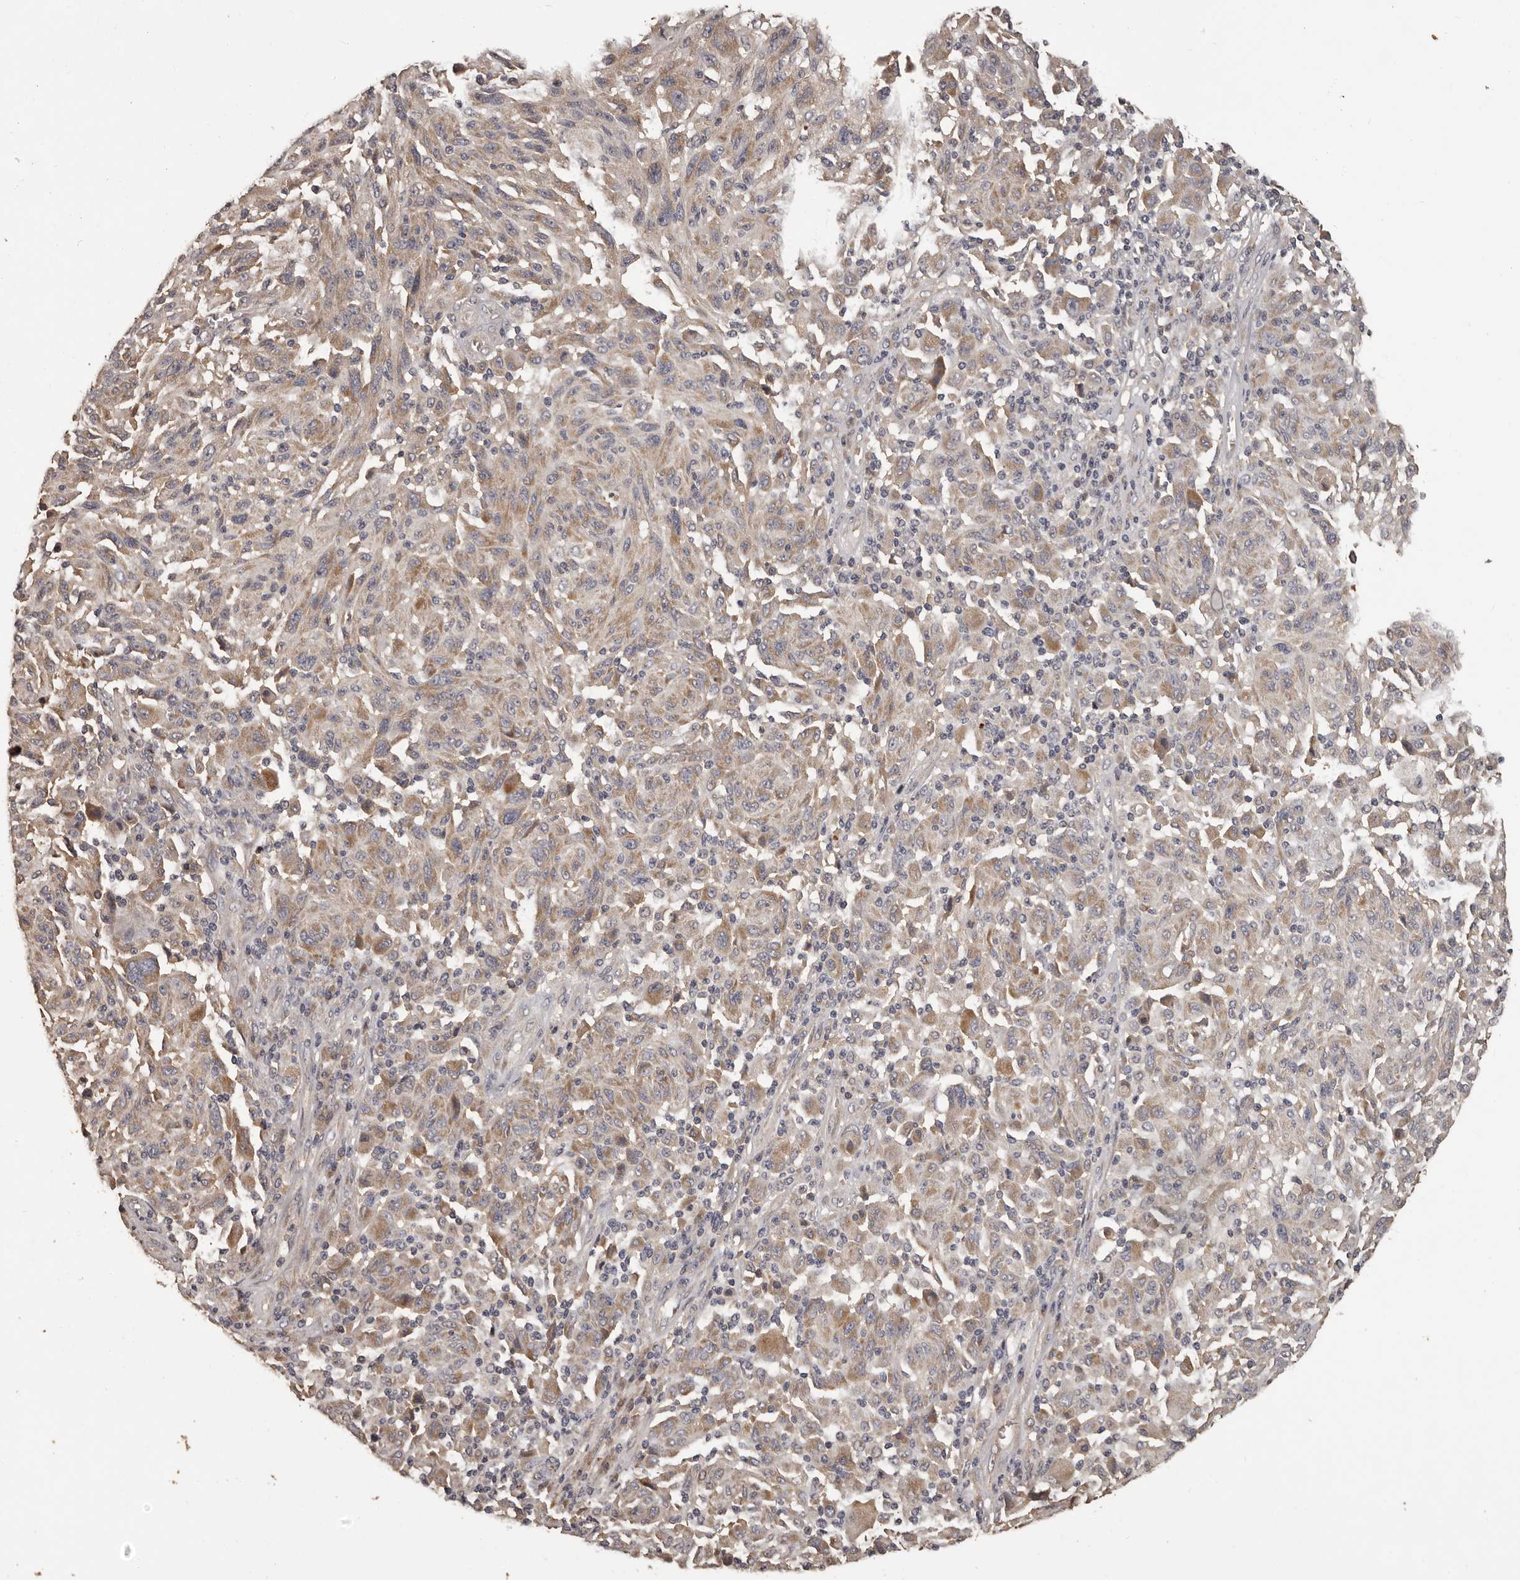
{"staining": {"intensity": "moderate", "quantity": ">75%", "location": "cytoplasmic/membranous"}, "tissue": "melanoma", "cell_type": "Tumor cells", "image_type": "cancer", "snomed": [{"axis": "morphology", "description": "Malignant melanoma, NOS"}, {"axis": "topography", "description": "Skin"}], "caption": "Malignant melanoma stained with a protein marker reveals moderate staining in tumor cells.", "gene": "MGAT5", "patient": {"sex": "male", "age": 53}}